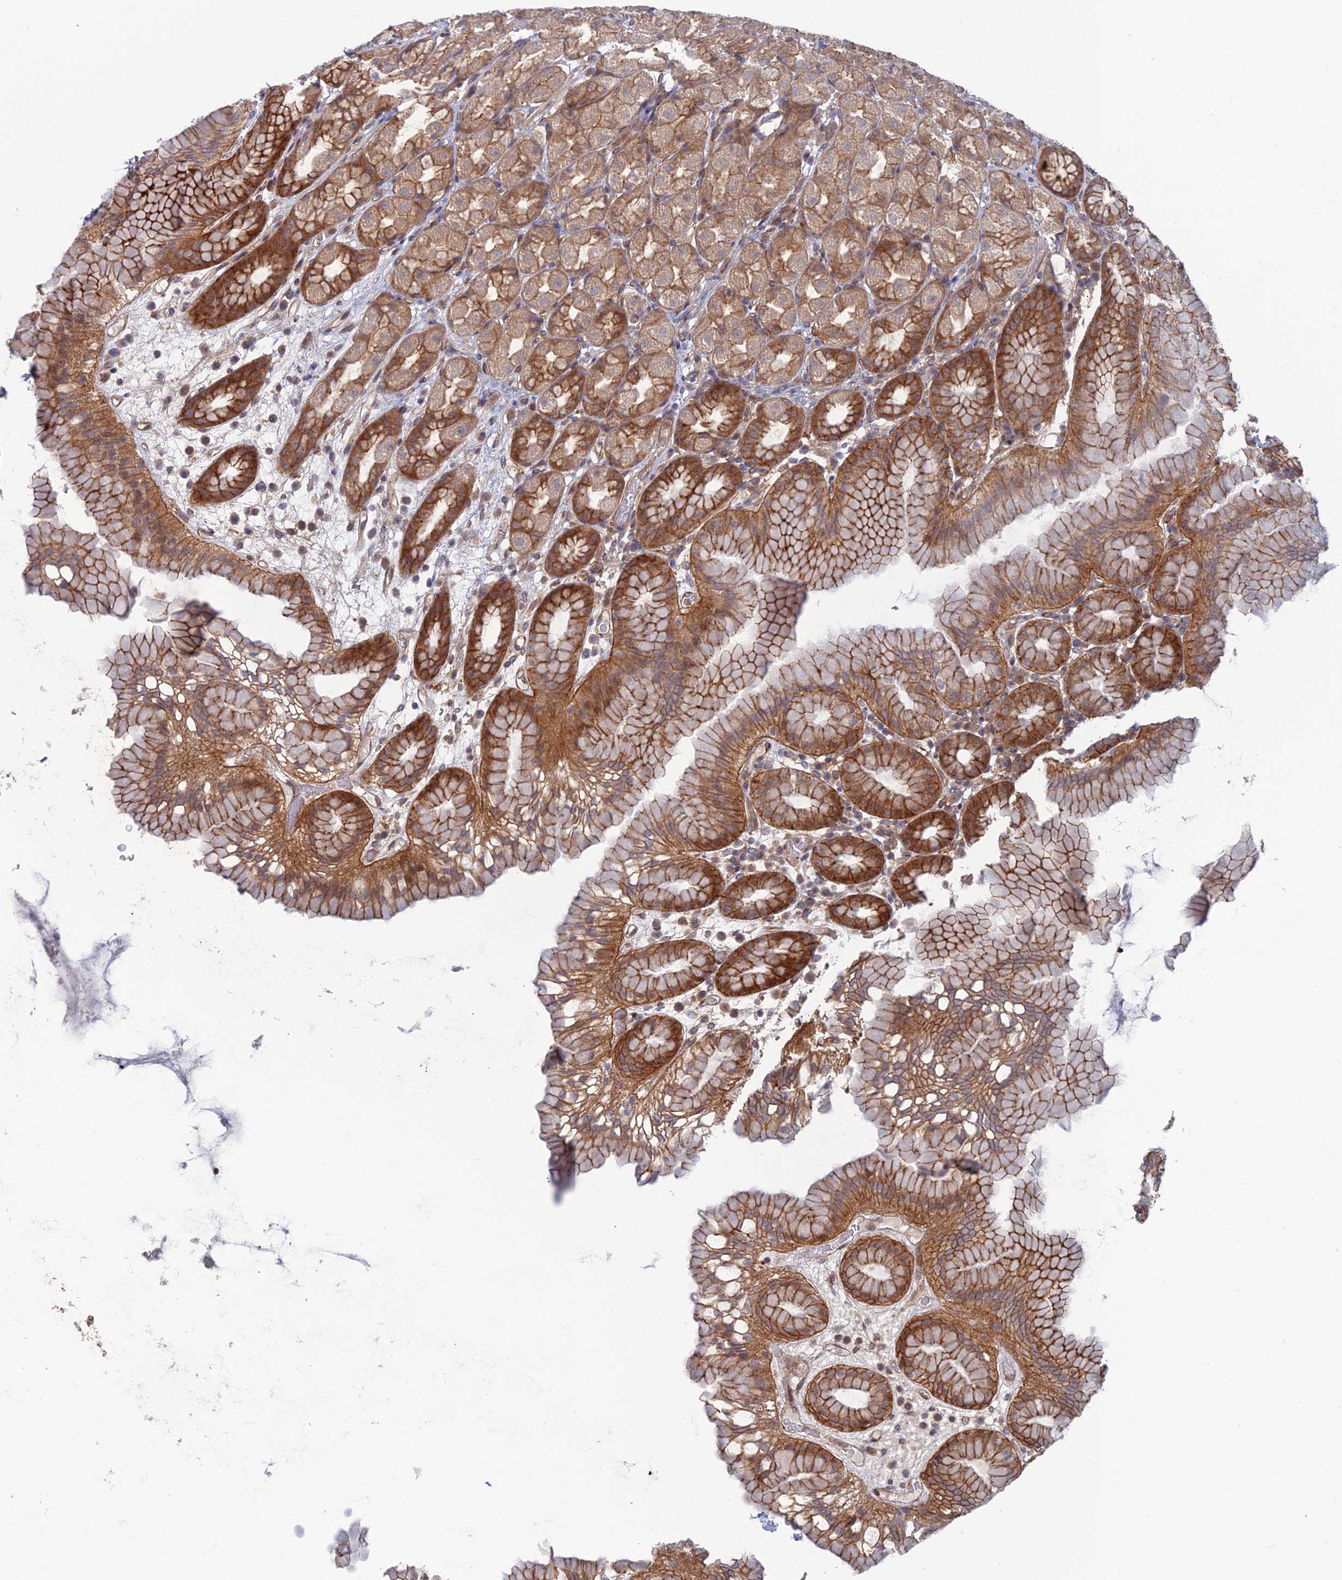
{"staining": {"intensity": "moderate", "quantity": ">75%", "location": "cytoplasmic/membranous"}, "tissue": "stomach", "cell_type": "Glandular cells", "image_type": "normal", "snomed": [{"axis": "morphology", "description": "Normal tissue, NOS"}, {"axis": "topography", "description": "Stomach, upper"}], "caption": "IHC micrograph of normal human stomach stained for a protein (brown), which exhibits medium levels of moderate cytoplasmic/membranous expression in approximately >75% of glandular cells.", "gene": "ABHD1", "patient": {"sex": "male", "age": 68}}